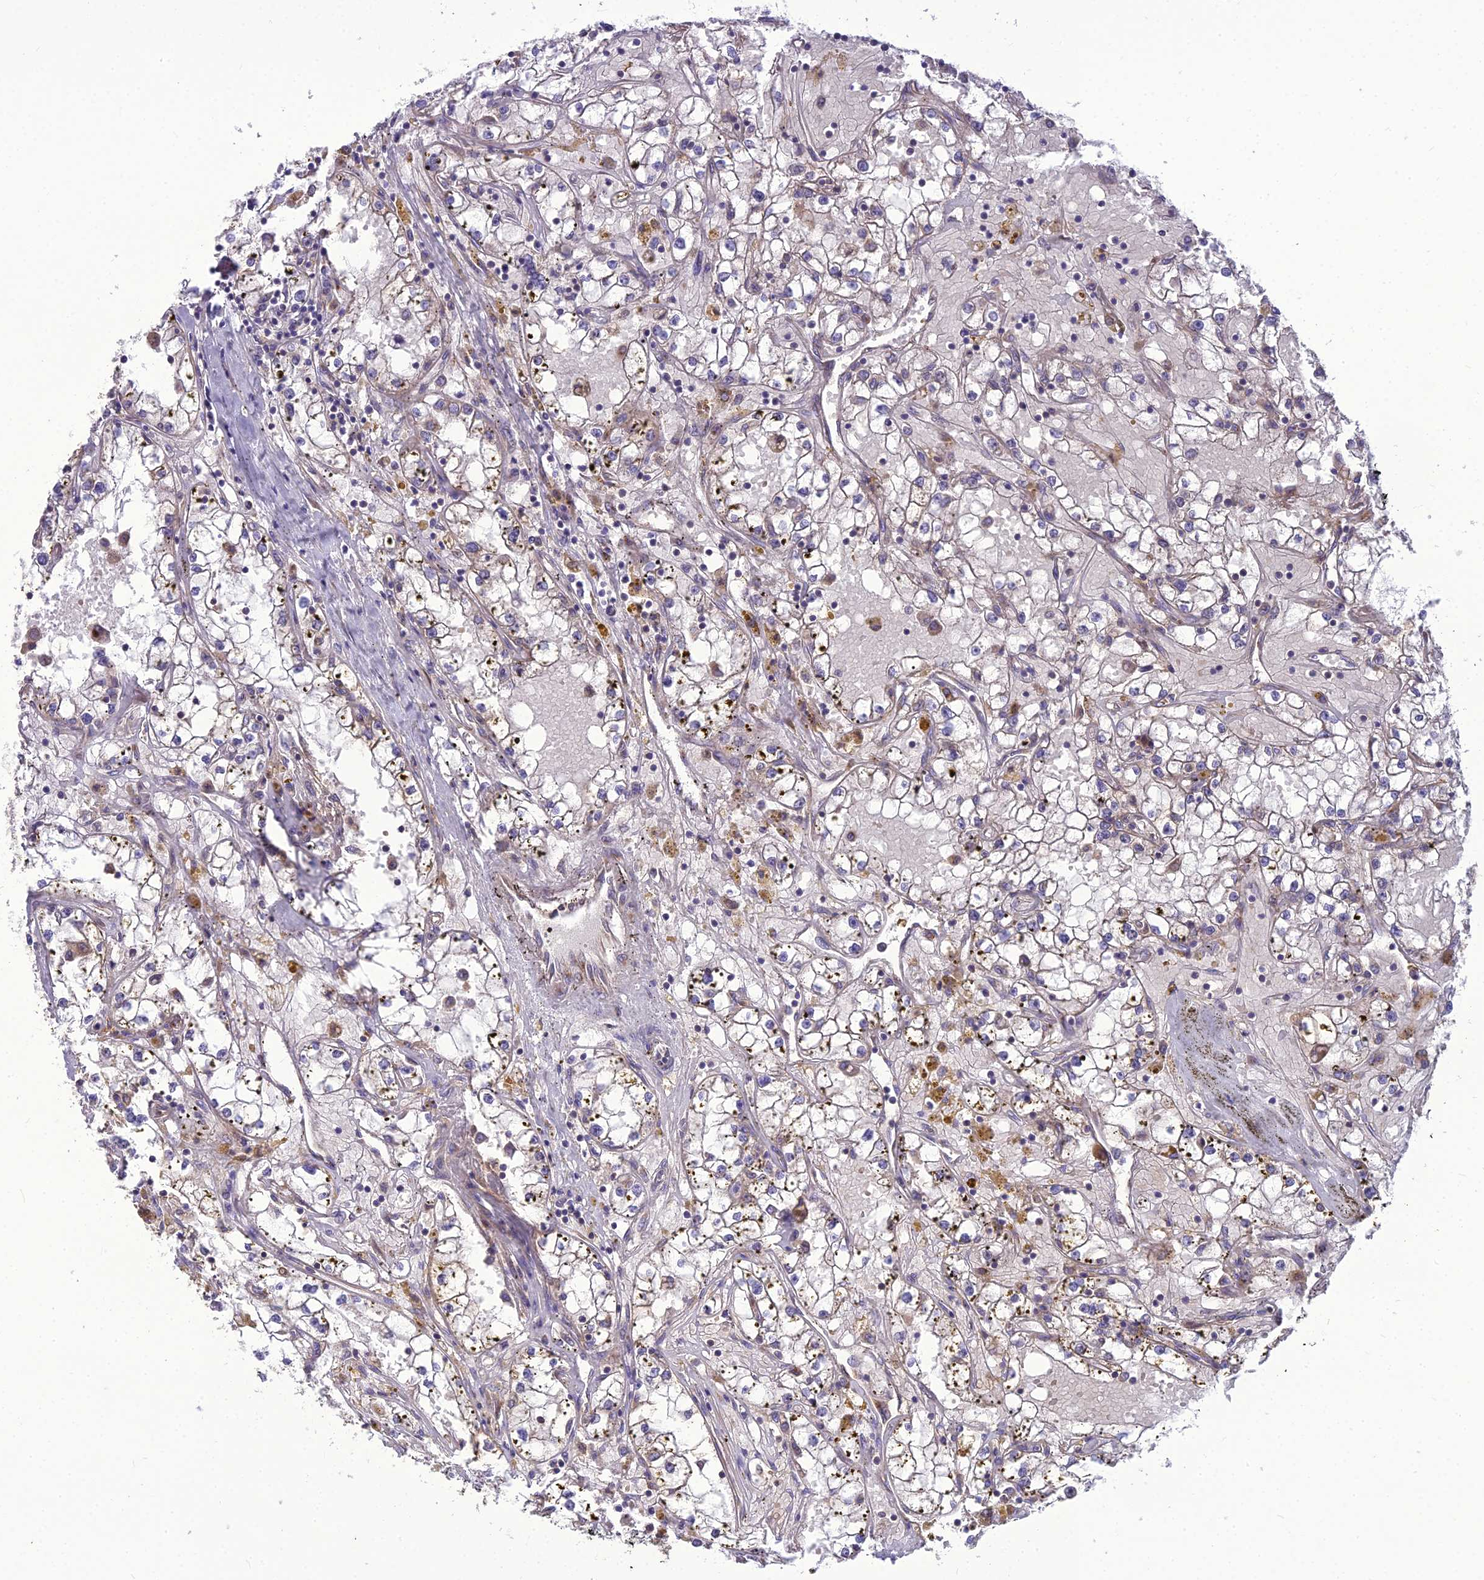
{"staining": {"intensity": "negative", "quantity": "none", "location": "none"}, "tissue": "renal cancer", "cell_type": "Tumor cells", "image_type": "cancer", "snomed": [{"axis": "morphology", "description": "Adenocarcinoma, NOS"}, {"axis": "topography", "description": "Kidney"}], "caption": "Photomicrograph shows no significant protein positivity in tumor cells of adenocarcinoma (renal). Brightfield microscopy of immunohistochemistry (IHC) stained with DAB (brown) and hematoxylin (blue), captured at high magnification.", "gene": "SPRYD7", "patient": {"sex": "male", "age": 56}}